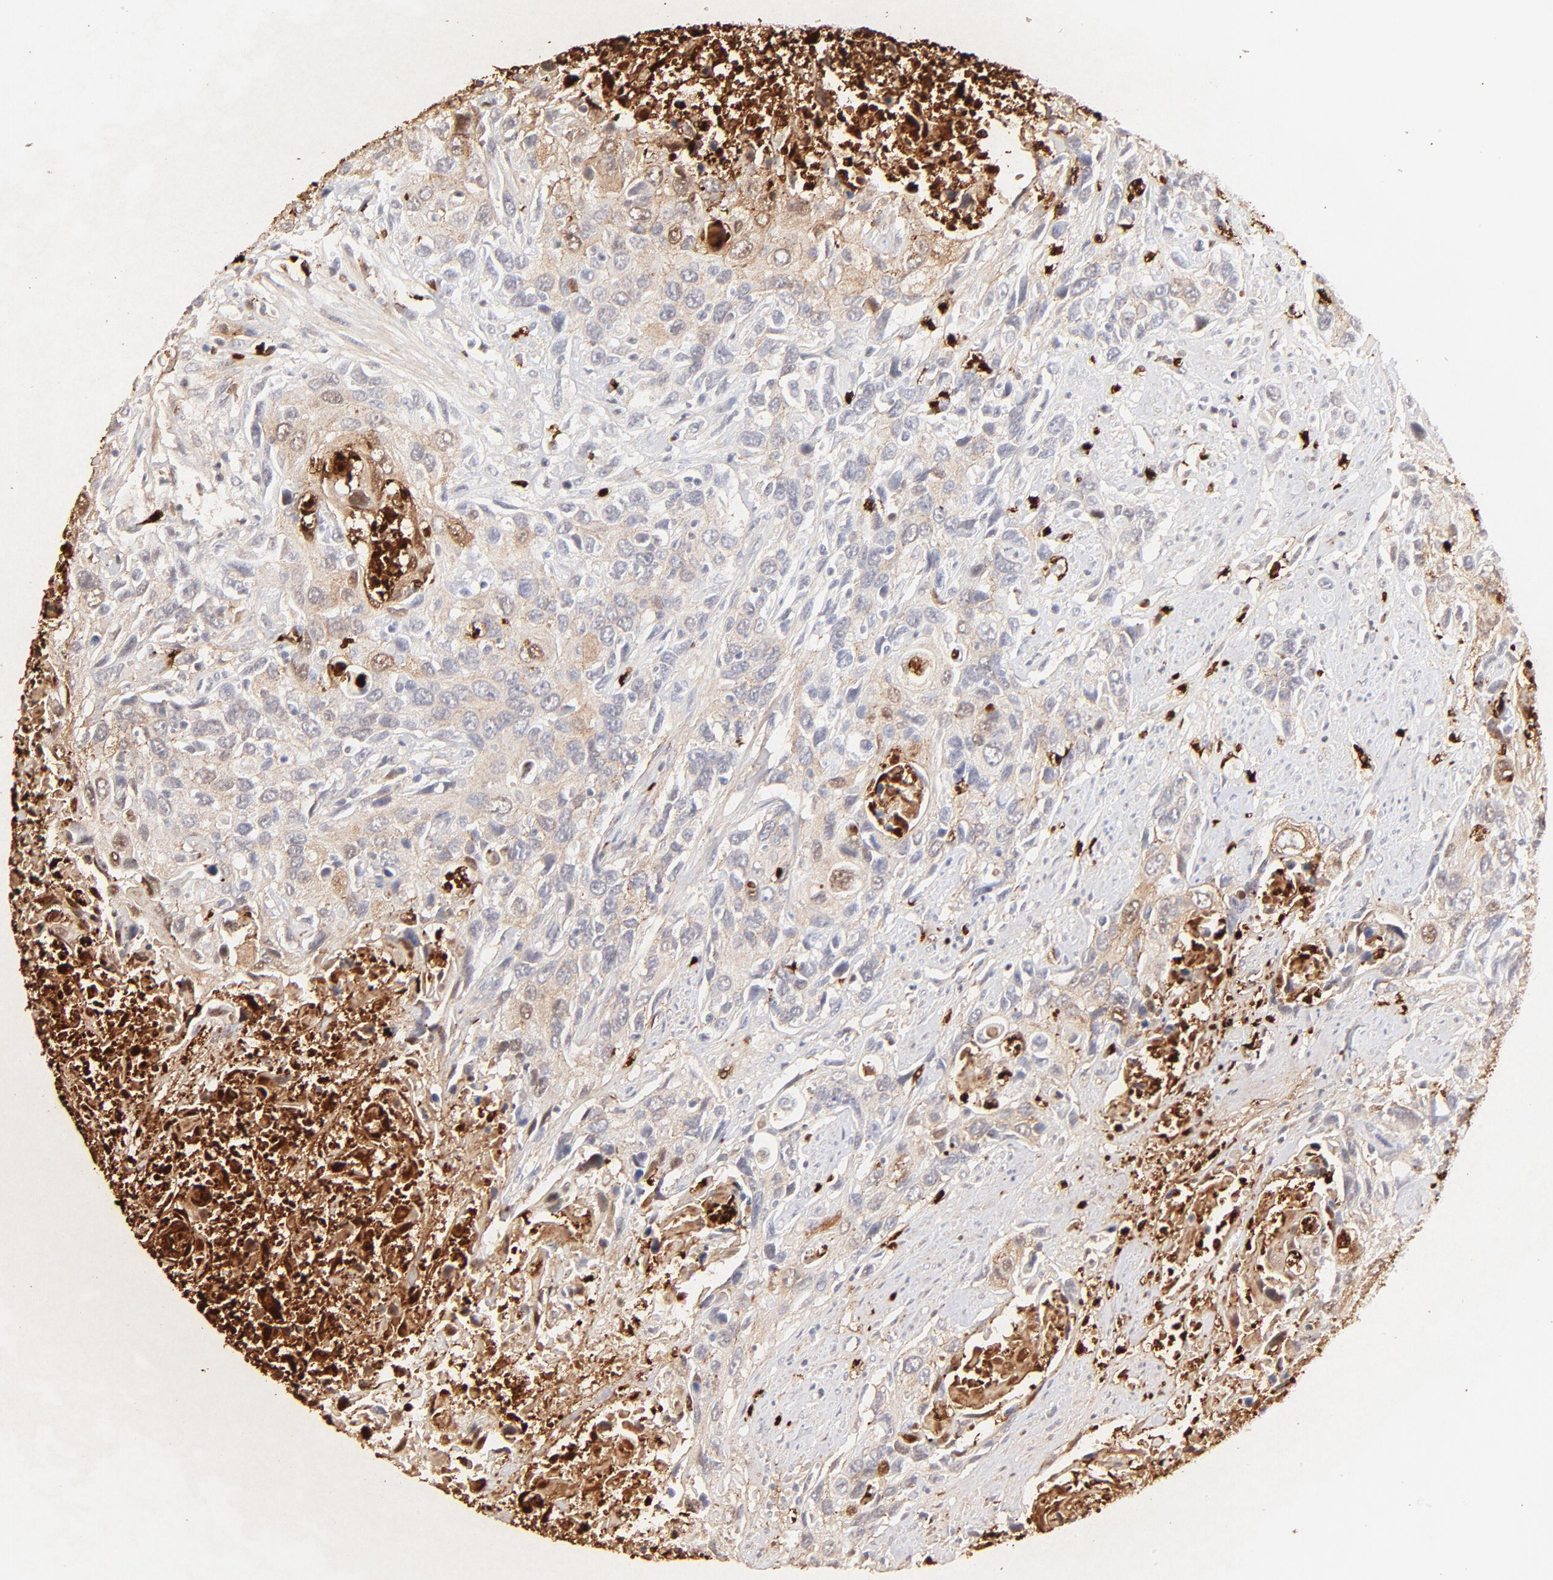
{"staining": {"intensity": "negative", "quantity": "none", "location": "none"}, "tissue": "urothelial cancer", "cell_type": "Tumor cells", "image_type": "cancer", "snomed": [{"axis": "morphology", "description": "Urothelial carcinoma, High grade"}, {"axis": "topography", "description": "Urinary bladder"}], "caption": "Immunohistochemistry (IHC) photomicrograph of neoplastic tissue: urothelial carcinoma (high-grade) stained with DAB reveals no significant protein staining in tumor cells. (Brightfield microscopy of DAB IHC at high magnification).", "gene": "S100A12", "patient": {"sex": "male", "age": 71}}